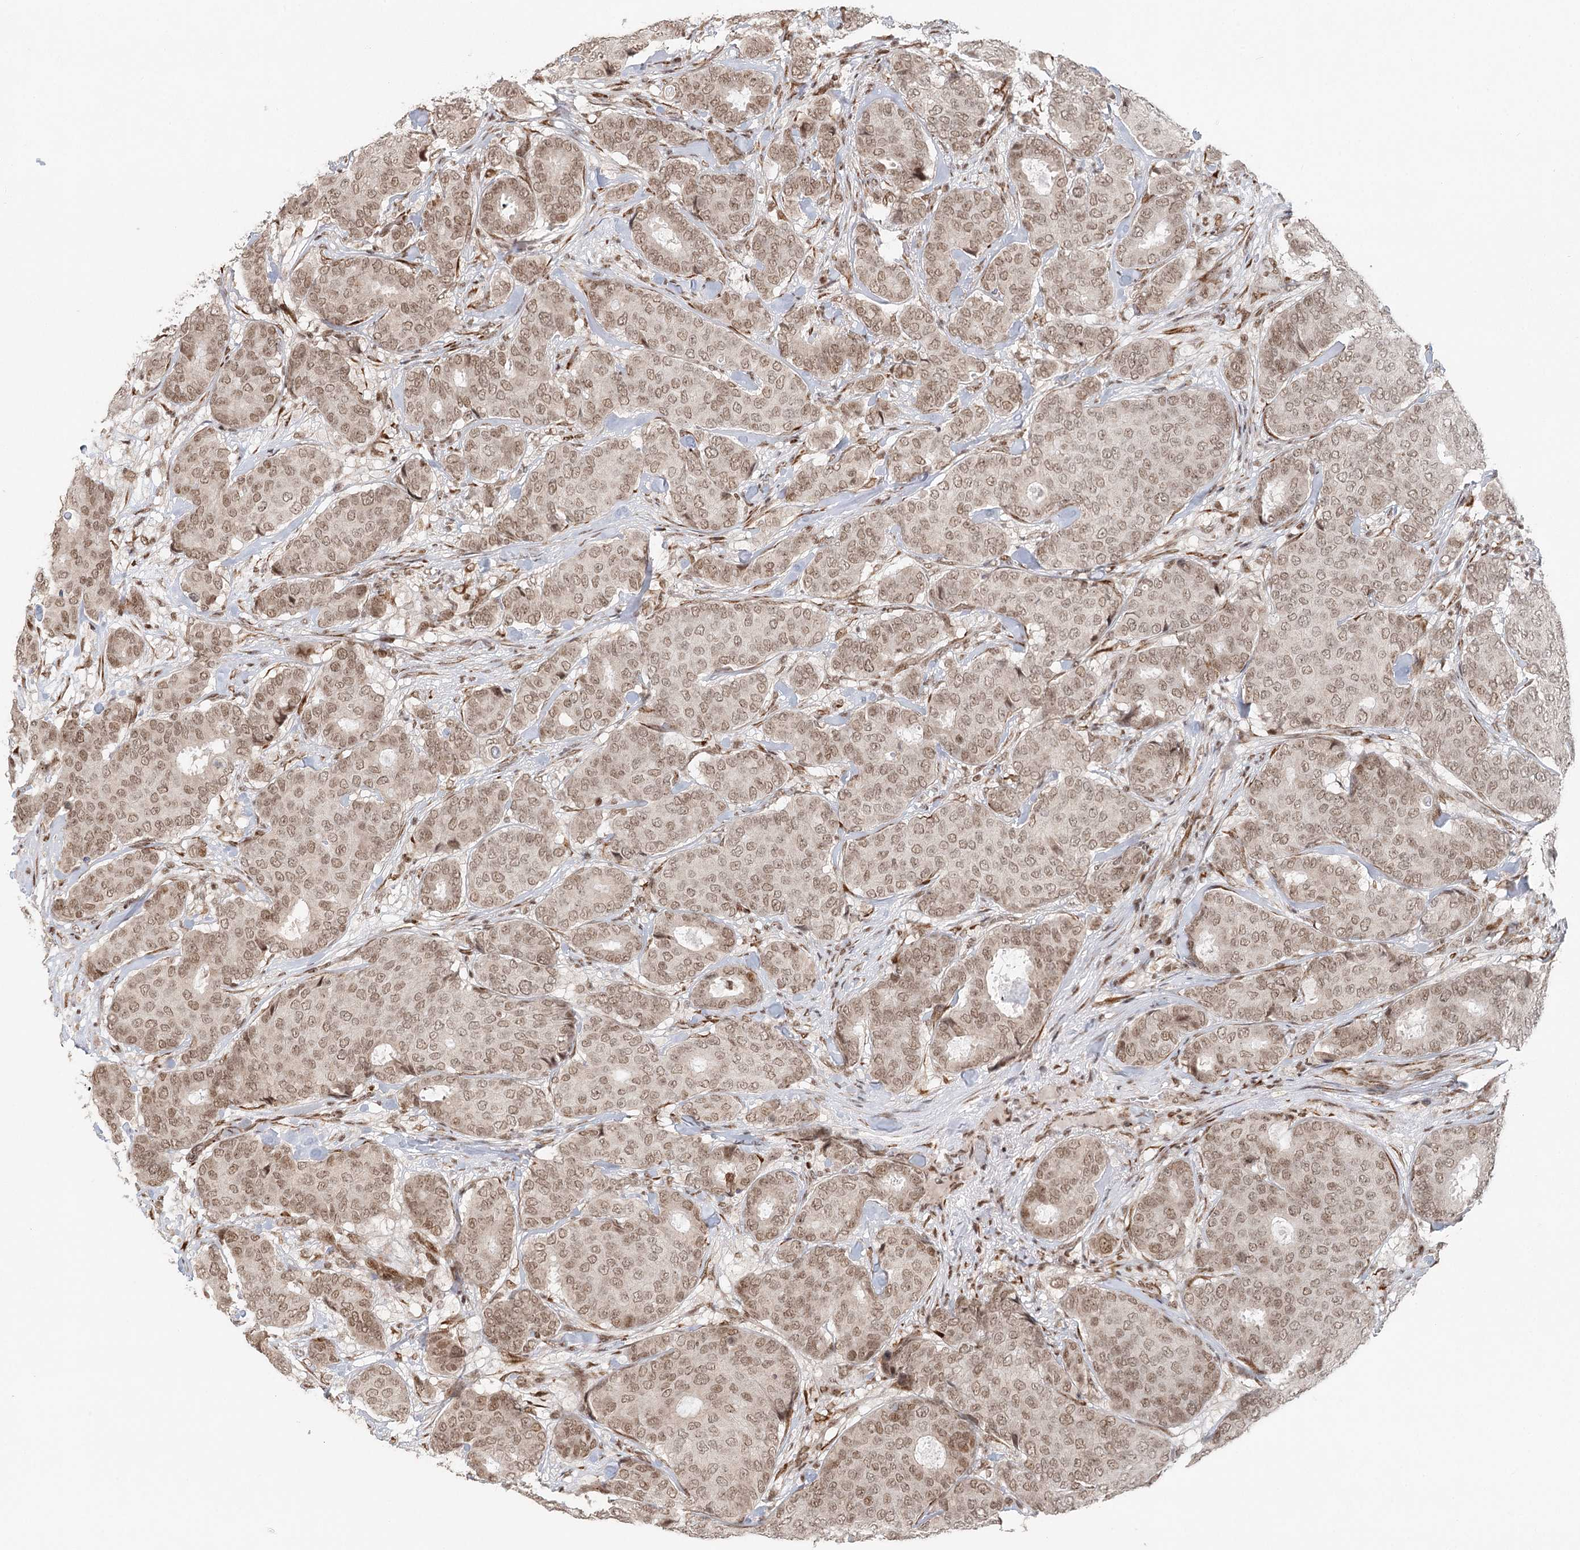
{"staining": {"intensity": "moderate", "quantity": ">75%", "location": "nuclear"}, "tissue": "breast cancer", "cell_type": "Tumor cells", "image_type": "cancer", "snomed": [{"axis": "morphology", "description": "Duct carcinoma"}, {"axis": "topography", "description": "Breast"}], "caption": "A micrograph of human intraductal carcinoma (breast) stained for a protein exhibits moderate nuclear brown staining in tumor cells. (DAB = brown stain, brightfield microscopy at high magnification).", "gene": "BNIP5", "patient": {"sex": "female", "age": 75}}